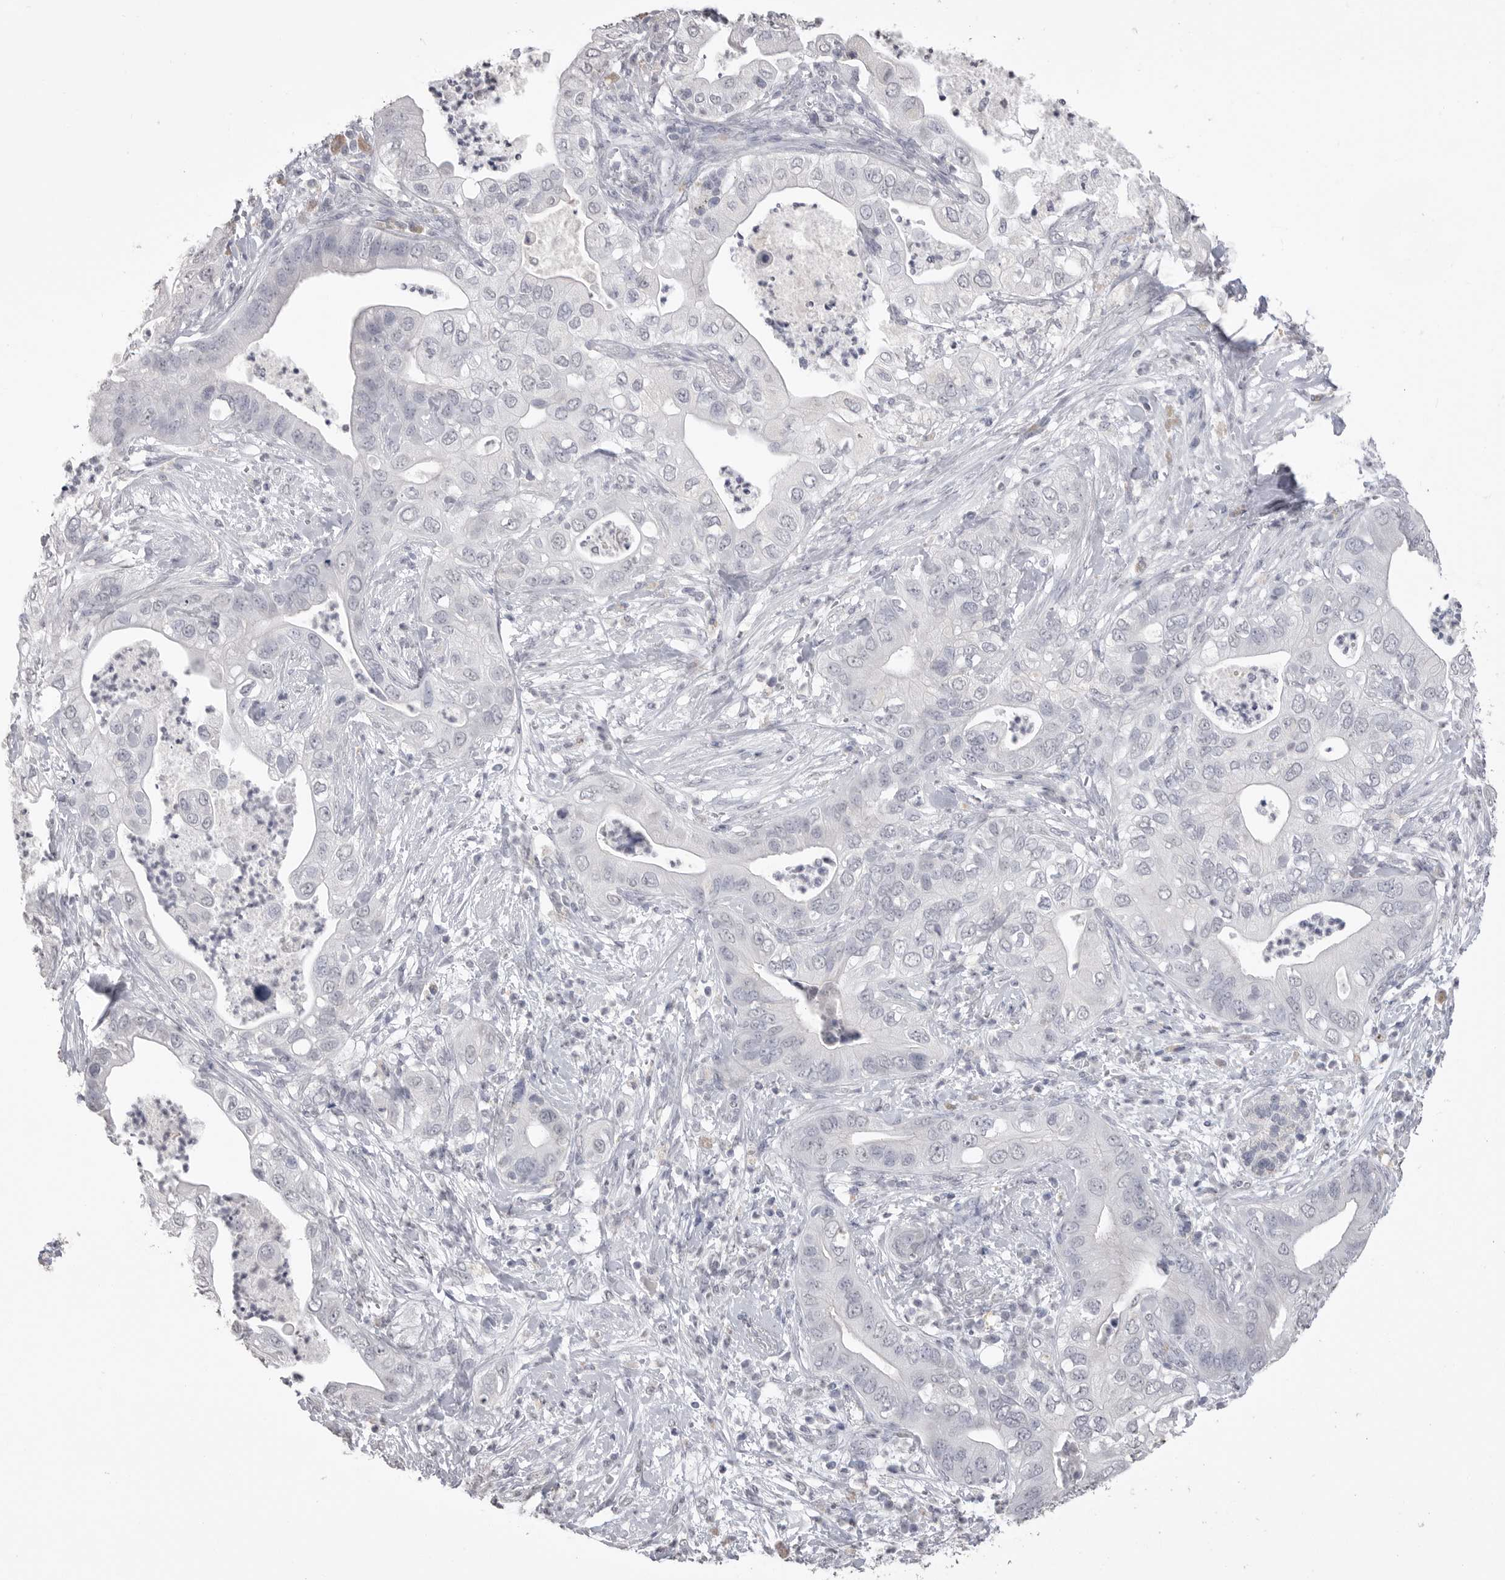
{"staining": {"intensity": "negative", "quantity": "none", "location": "none"}, "tissue": "pancreatic cancer", "cell_type": "Tumor cells", "image_type": "cancer", "snomed": [{"axis": "morphology", "description": "Adenocarcinoma, NOS"}, {"axis": "topography", "description": "Pancreas"}], "caption": "Tumor cells are negative for protein expression in human pancreatic cancer (adenocarcinoma).", "gene": "ICAM5", "patient": {"sex": "female", "age": 78}}